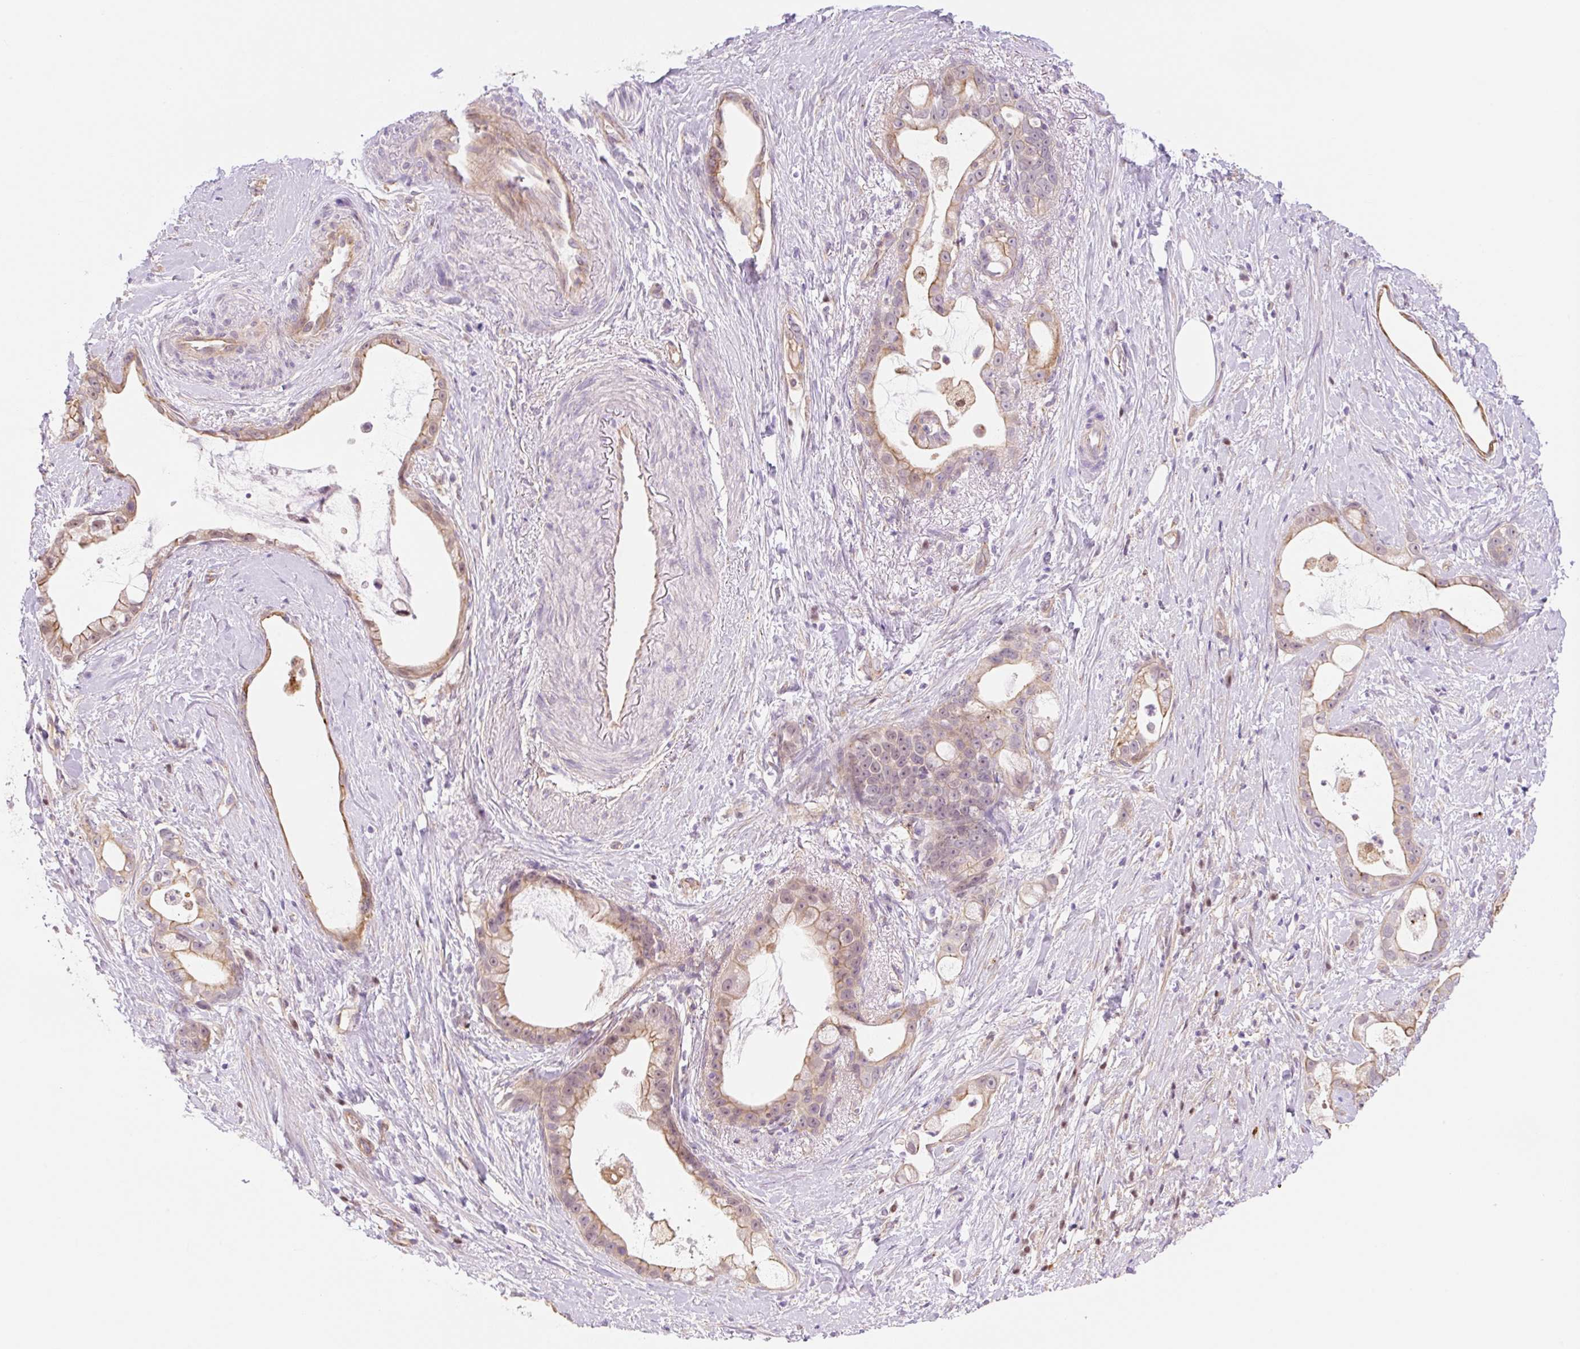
{"staining": {"intensity": "weak", "quantity": ">75%", "location": "cytoplasmic/membranous"}, "tissue": "stomach cancer", "cell_type": "Tumor cells", "image_type": "cancer", "snomed": [{"axis": "morphology", "description": "Adenocarcinoma, NOS"}, {"axis": "topography", "description": "Stomach"}], "caption": "Protein staining exhibits weak cytoplasmic/membranous staining in approximately >75% of tumor cells in adenocarcinoma (stomach). (brown staining indicates protein expression, while blue staining denotes nuclei).", "gene": "NLRP5", "patient": {"sex": "male", "age": 55}}